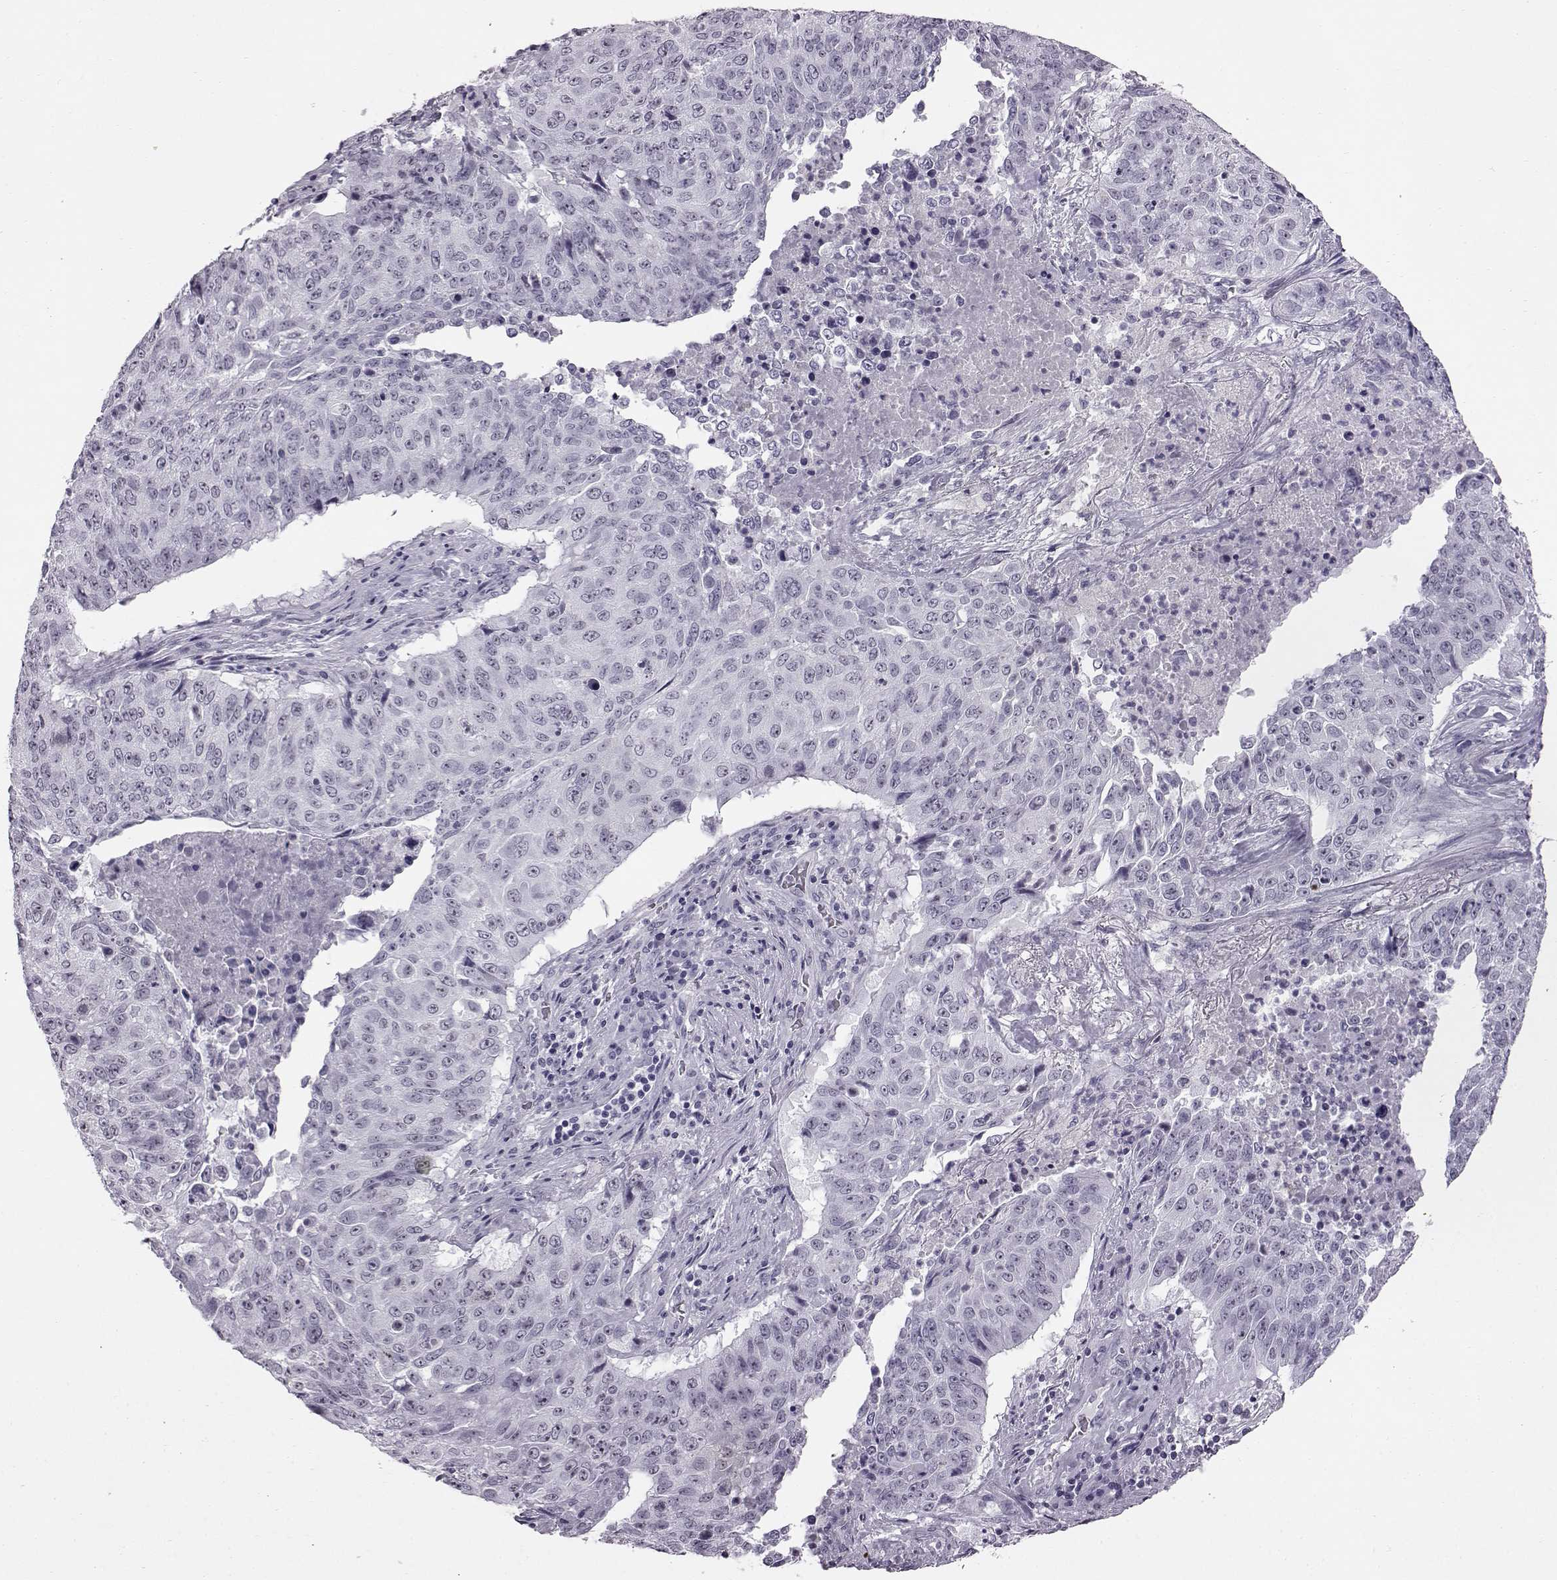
{"staining": {"intensity": "weak", "quantity": "<25%", "location": "nuclear"}, "tissue": "lung cancer", "cell_type": "Tumor cells", "image_type": "cancer", "snomed": [{"axis": "morphology", "description": "Normal tissue, NOS"}, {"axis": "morphology", "description": "Squamous cell carcinoma, NOS"}, {"axis": "topography", "description": "Bronchus"}, {"axis": "topography", "description": "Lung"}], "caption": "Lung cancer stained for a protein using IHC demonstrates no expression tumor cells.", "gene": "ADGRG2", "patient": {"sex": "male", "age": 64}}